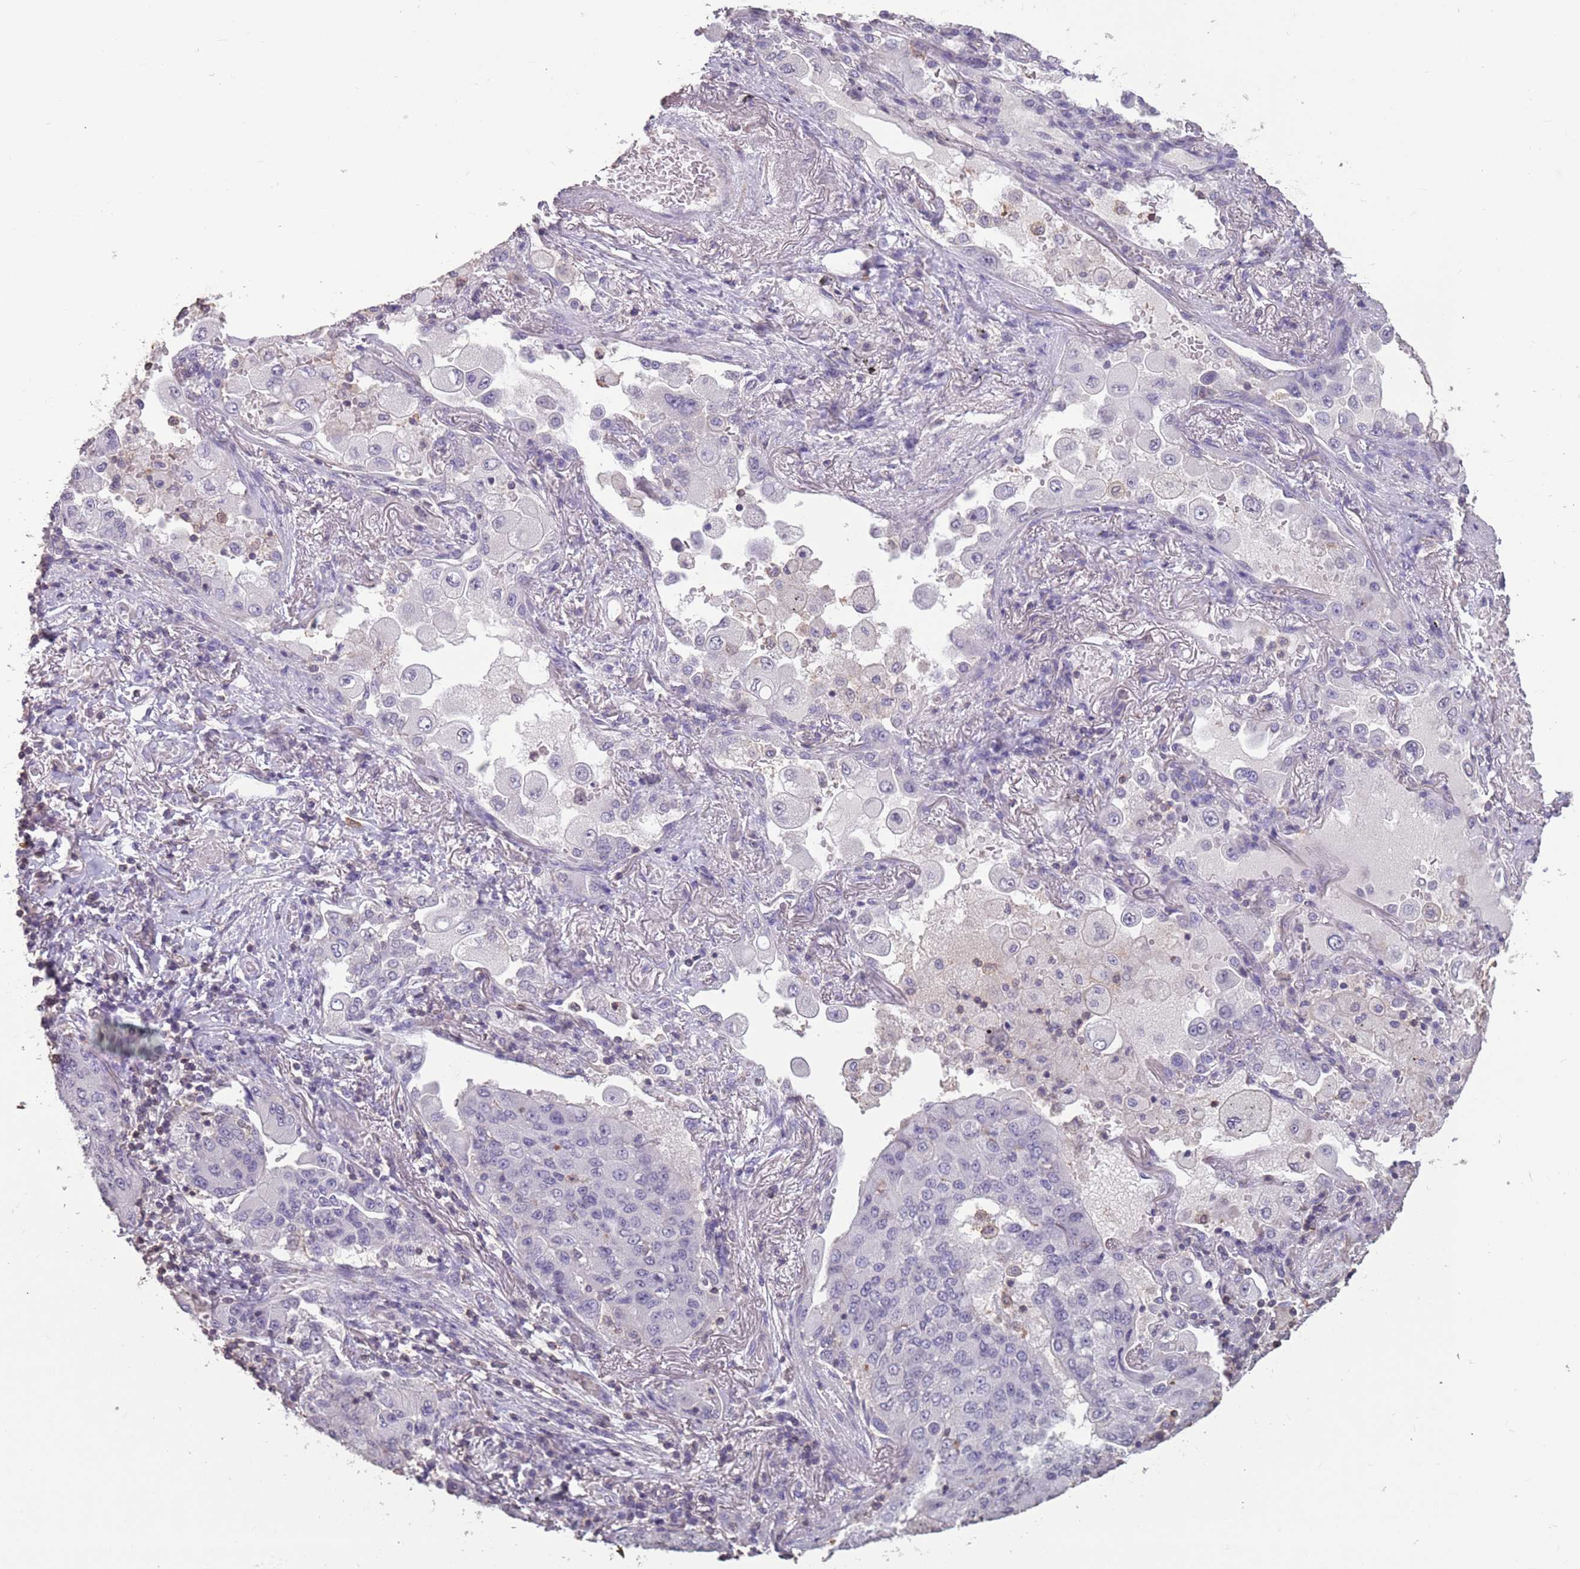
{"staining": {"intensity": "negative", "quantity": "none", "location": "none"}, "tissue": "lung cancer", "cell_type": "Tumor cells", "image_type": "cancer", "snomed": [{"axis": "morphology", "description": "Squamous cell carcinoma, NOS"}, {"axis": "topography", "description": "Lung"}], "caption": "IHC histopathology image of human lung squamous cell carcinoma stained for a protein (brown), which exhibits no expression in tumor cells. Brightfield microscopy of IHC stained with DAB (brown) and hematoxylin (blue), captured at high magnification.", "gene": "SUN5", "patient": {"sex": "male", "age": 74}}